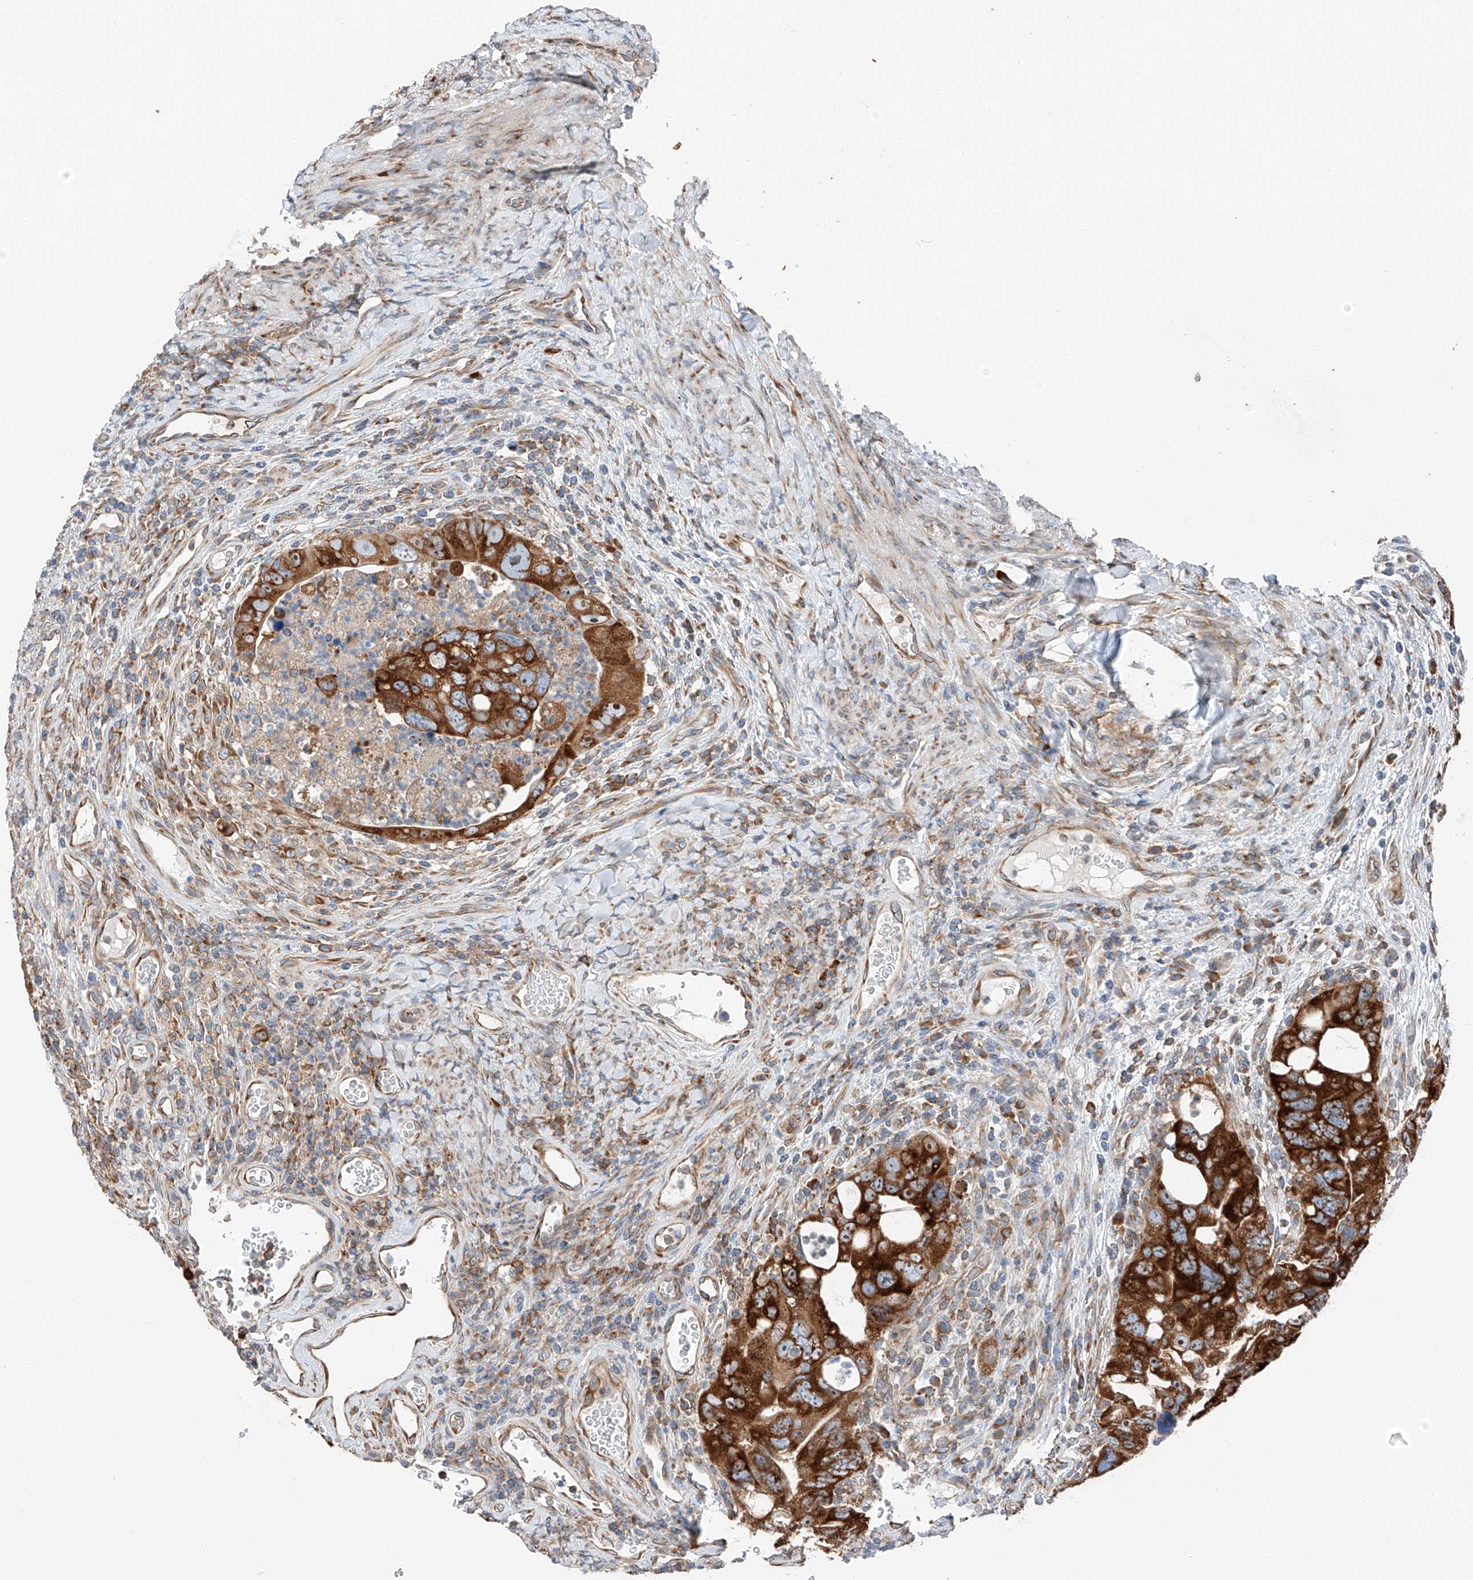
{"staining": {"intensity": "strong", "quantity": ">75%", "location": "cytoplasmic/membranous"}, "tissue": "colorectal cancer", "cell_type": "Tumor cells", "image_type": "cancer", "snomed": [{"axis": "morphology", "description": "Adenocarcinoma, NOS"}, {"axis": "topography", "description": "Rectum"}], "caption": "Tumor cells display high levels of strong cytoplasmic/membranous staining in about >75% of cells in human colorectal adenocarcinoma. (Stains: DAB (3,3'-diaminobenzidine) in brown, nuclei in blue, Microscopy: brightfield microscopy at high magnification).", "gene": "ZC3H15", "patient": {"sex": "male", "age": 59}}